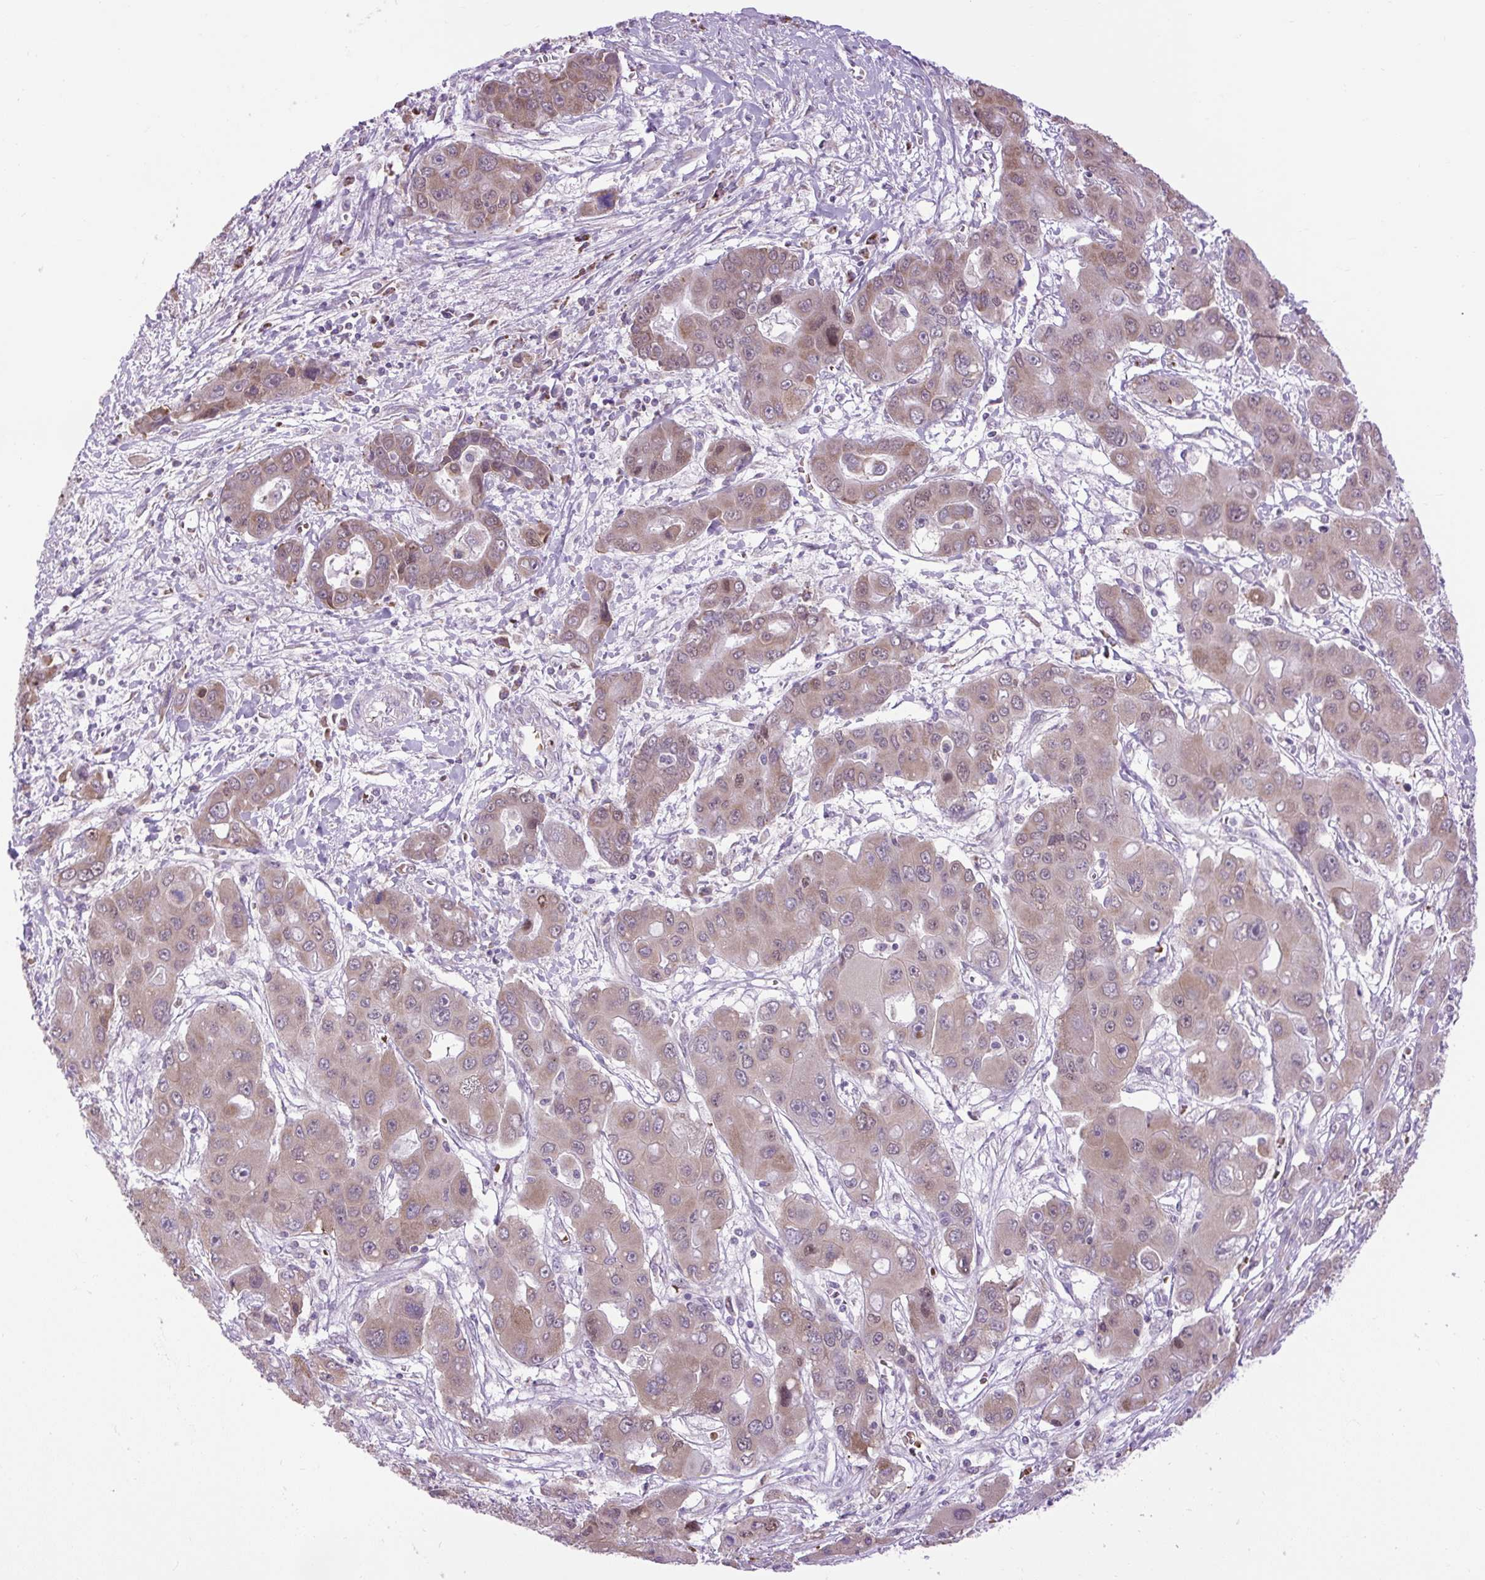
{"staining": {"intensity": "weak", "quantity": ">75%", "location": "cytoplasmic/membranous"}, "tissue": "liver cancer", "cell_type": "Tumor cells", "image_type": "cancer", "snomed": [{"axis": "morphology", "description": "Cholangiocarcinoma"}, {"axis": "topography", "description": "Liver"}], "caption": "Immunohistochemistry (IHC) histopathology image of neoplastic tissue: human liver cancer stained using IHC demonstrates low levels of weak protein expression localized specifically in the cytoplasmic/membranous of tumor cells, appearing as a cytoplasmic/membranous brown color.", "gene": "SCO2", "patient": {"sex": "male", "age": 67}}